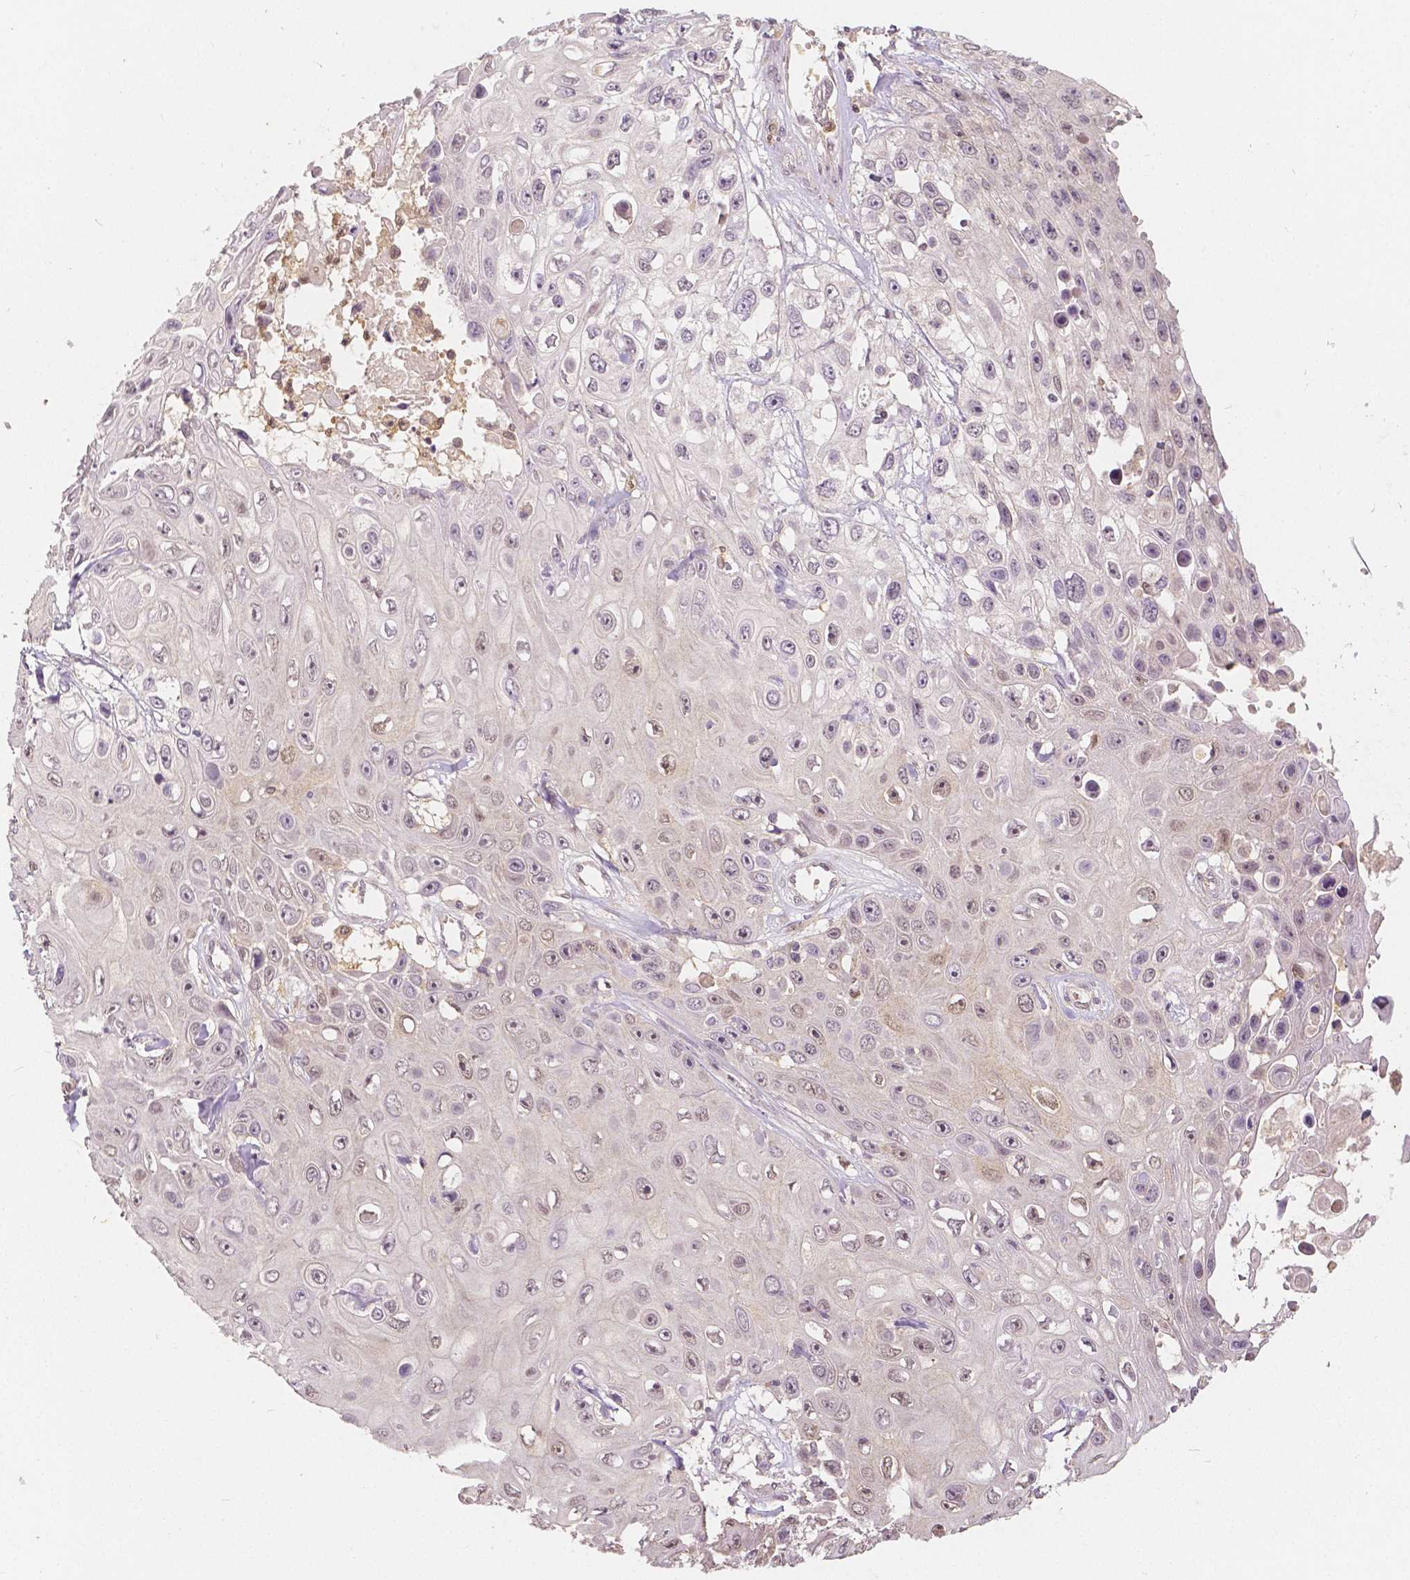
{"staining": {"intensity": "moderate", "quantity": "<25%", "location": "nuclear"}, "tissue": "skin cancer", "cell_type": "Tumor cells", "image_type": "cancer", "snomed": [{"axis": "morphology", "description": "Squamous cell carcinoma, NOS"}, {"axis": "topography", "description": "Skin"}], "caption": "About <25% of tumor cells in human skin cancer reveal moderate nuclear protein positivity as visualized by brown immunohistochemical staining.", "gene": "NAPRT", "patient": {"sex": "male", "age": 82}}